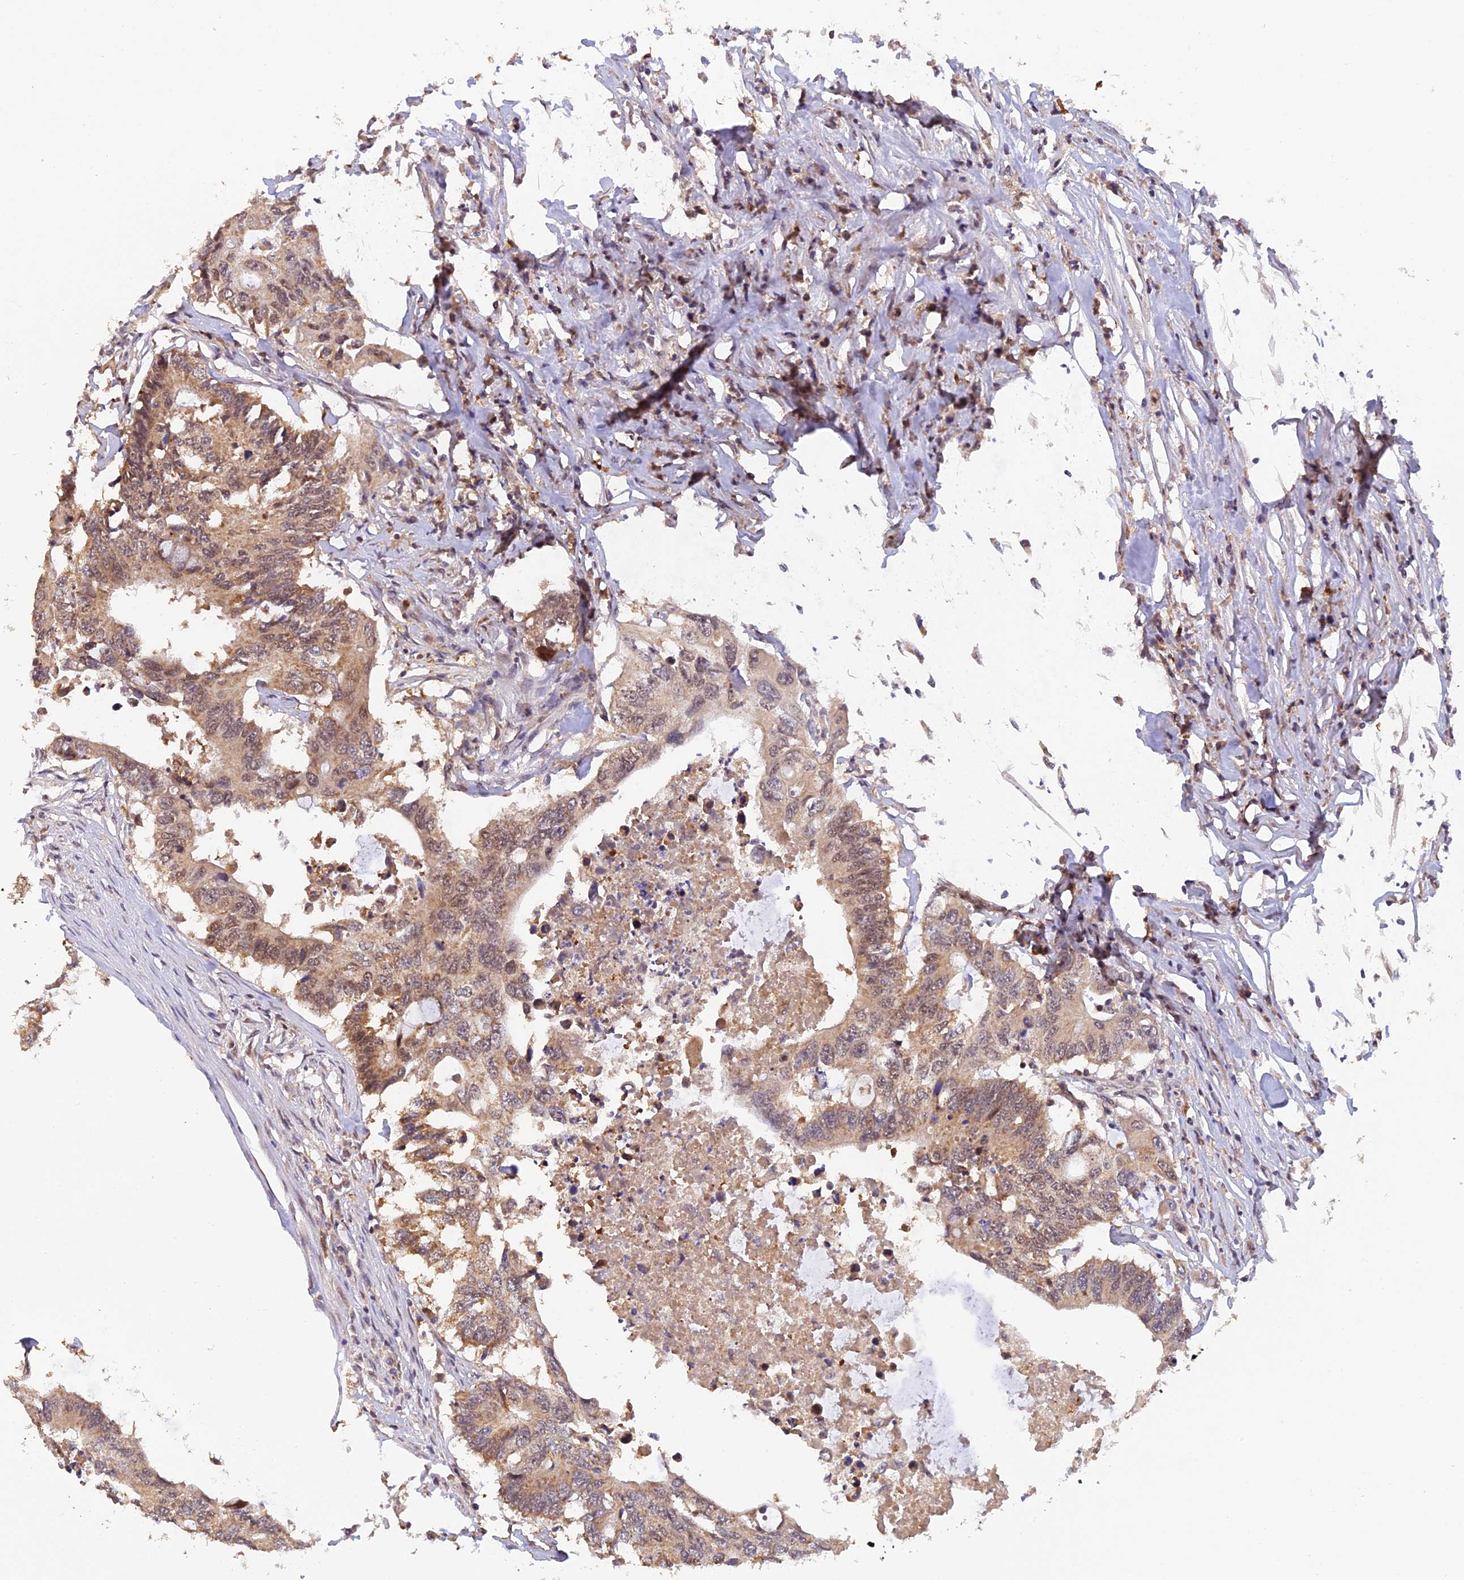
{"staining": {"intensity": "moderate", "quantity": ">75%", "location": "cytoplasmic/membranous,nuclear"}, "tissue": "colorectal cancer", "cell_type": "Tumor cells", "image_type": "cancer", "snomed": [{"axis": "morphology", "description": "Adenocarcinoma, NOS"}, {"axis": "topography", "description": "Colon"}], "caption": "Approximately >75% of tumor cells in colorectal cancer (adenocarcinoma) reveal moderate cytoplasmic/membranous and nuclear protein staining as visualized by brown immunohistochemical staining.", "gene": "MNS1", "patient": {"sex": "male", "age": 71}}